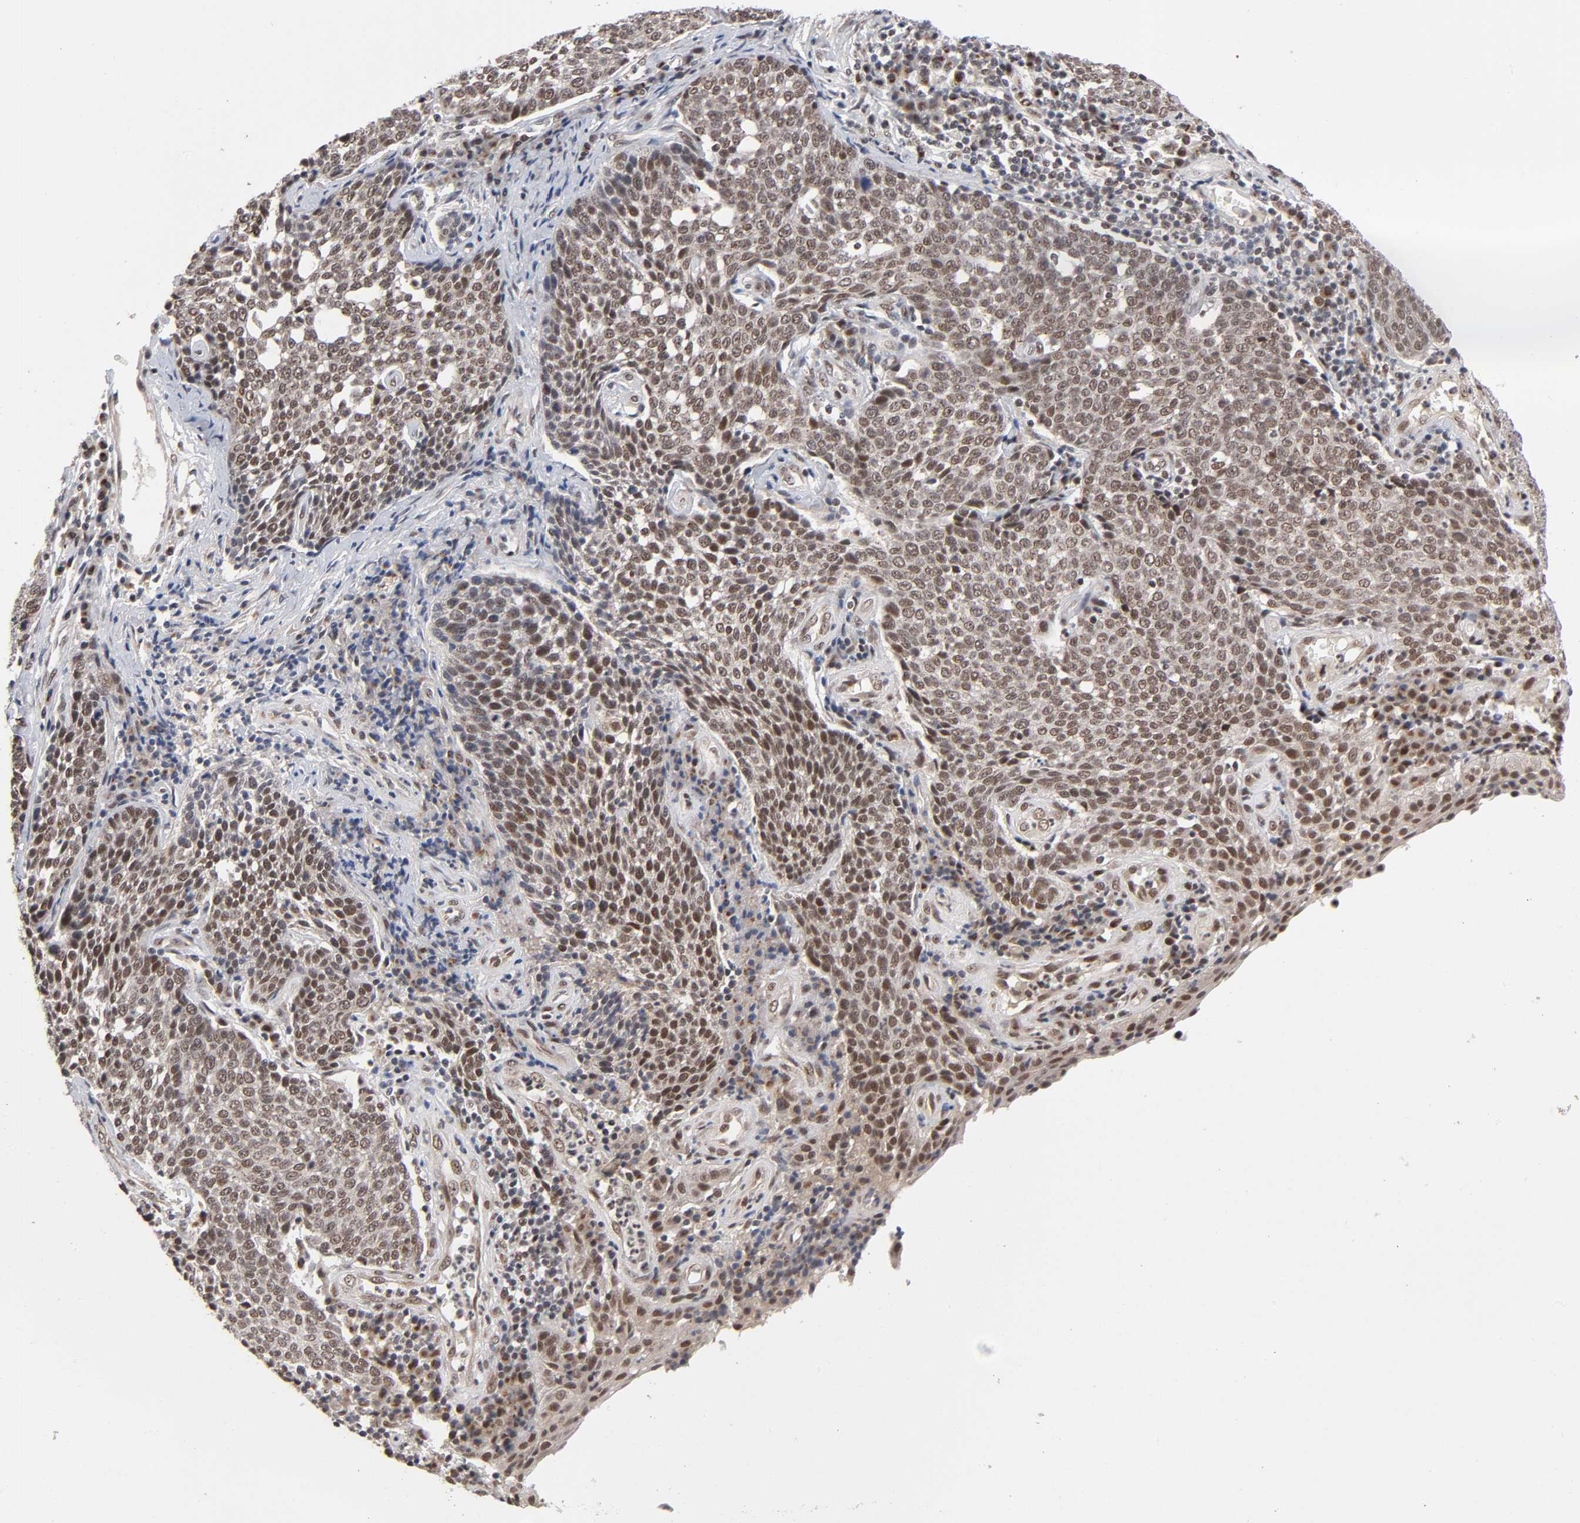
{"staining": {"intensity": "strong", "quantity": ">75%", "location": "nuclear"}, "tissue": "cervical cancer", "cell_type": "Tumor cells", "image_type": "cancer", "snomed": [{"axis": "morphology", "description": "Squamous cell carcinoma, NOS"}, {"axis": "topography", "description": "Cervix"}], "caption": "IHC of cervical squamous cell carcinoma reveals high levels of strong nuclear staining in approximately >75% of tumor cells. (DAB IHC with brightfield microscopy, high magnification).", "gene": "EP300", "patient": {"sex": "female", "age": 34}}